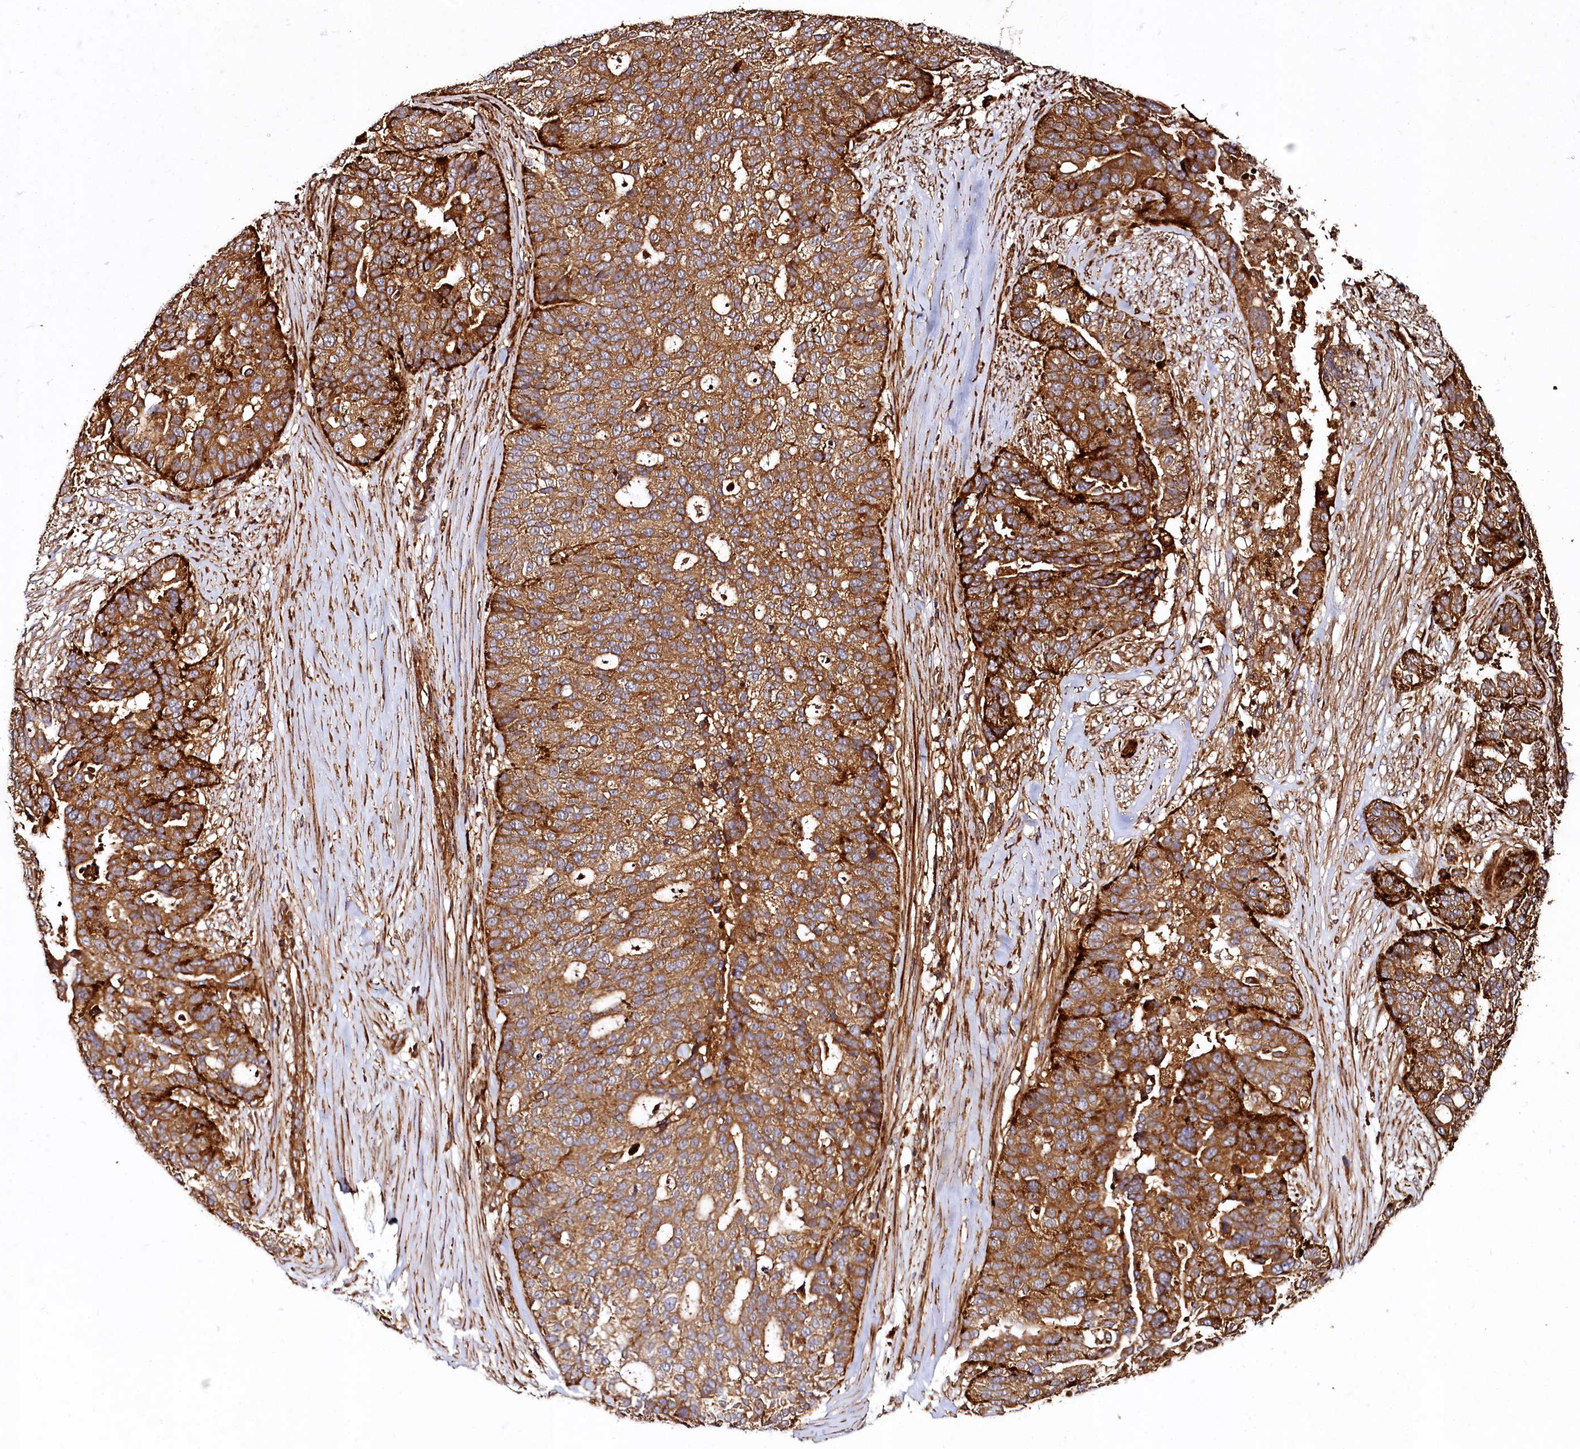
{"staining": {"intensity": "strong", "quantity": ">75%", "location": "cytoplasmic/membranous"}, "tissue": "ovarian cancer", "cell_type": "Tumor cells", "image_type": "cancer", "snomed": [{"axis": "morphology", "description": "Cystadenocarcinoma, serous, NOS"}, {"axis": "topography", "description": "Ovary"}], "caption": "Ovarian serous cystadenocarcinoma tissue shows strong cytoplasmic/membranous expression in about >75% of tumor cells, visualized by immunohistochemistry.", "gene": "WDR73", "patient": {"sex": "female", "age": 59}}